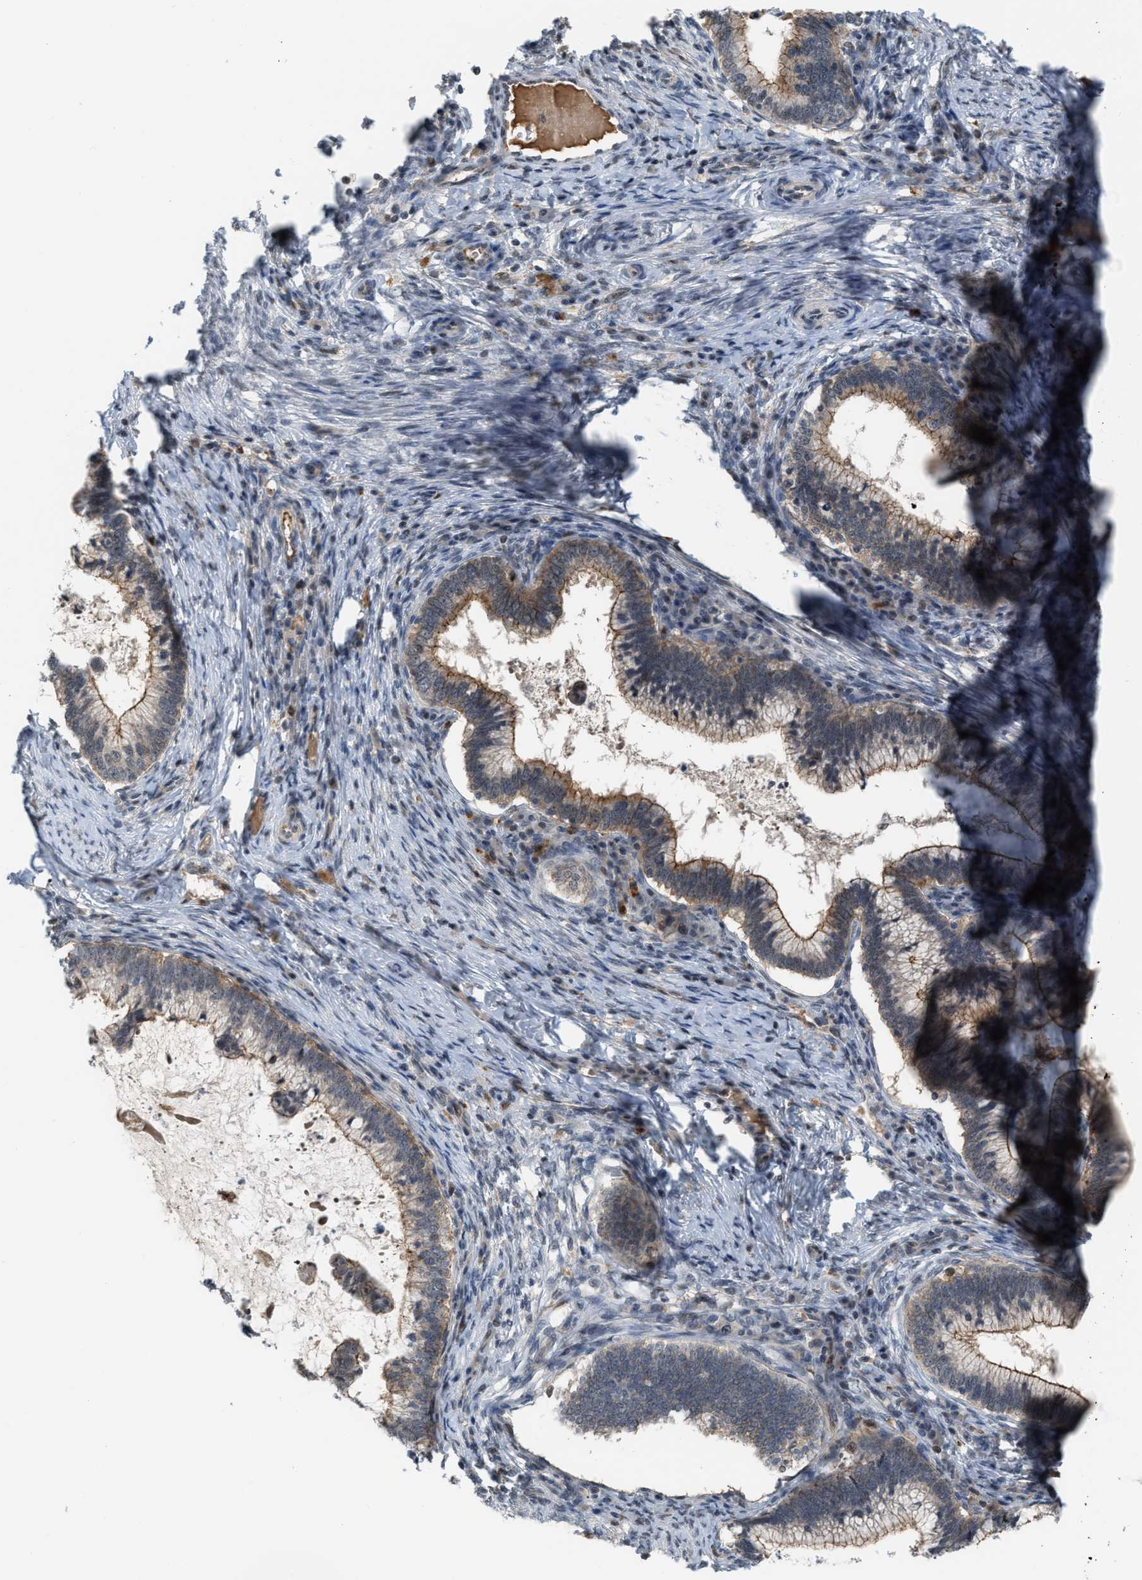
{"staining": {"intensity": "weak", "quantity": ">75%", "location": "cytoplasmic/membranous"}, "tissue": "cervical cancer", "cell_type": "Tumor cells", "image_type": "cancer", "snomed": [{"axis": "morphology", "description": "Adenocarcinoma, NOS"}, {"axis": "topography", "description": "Cervix"}], "caption": "An immunohistochemistry (IHC) photomicrograph of neoplastic tissue is shown. Protein staining in brown labels weak cytoplasmic/membranous positivity in cervical adenocarcinoma within tumor cells.", "gene": "RFFL", "patient": {"sex": "female", "age": 36}}